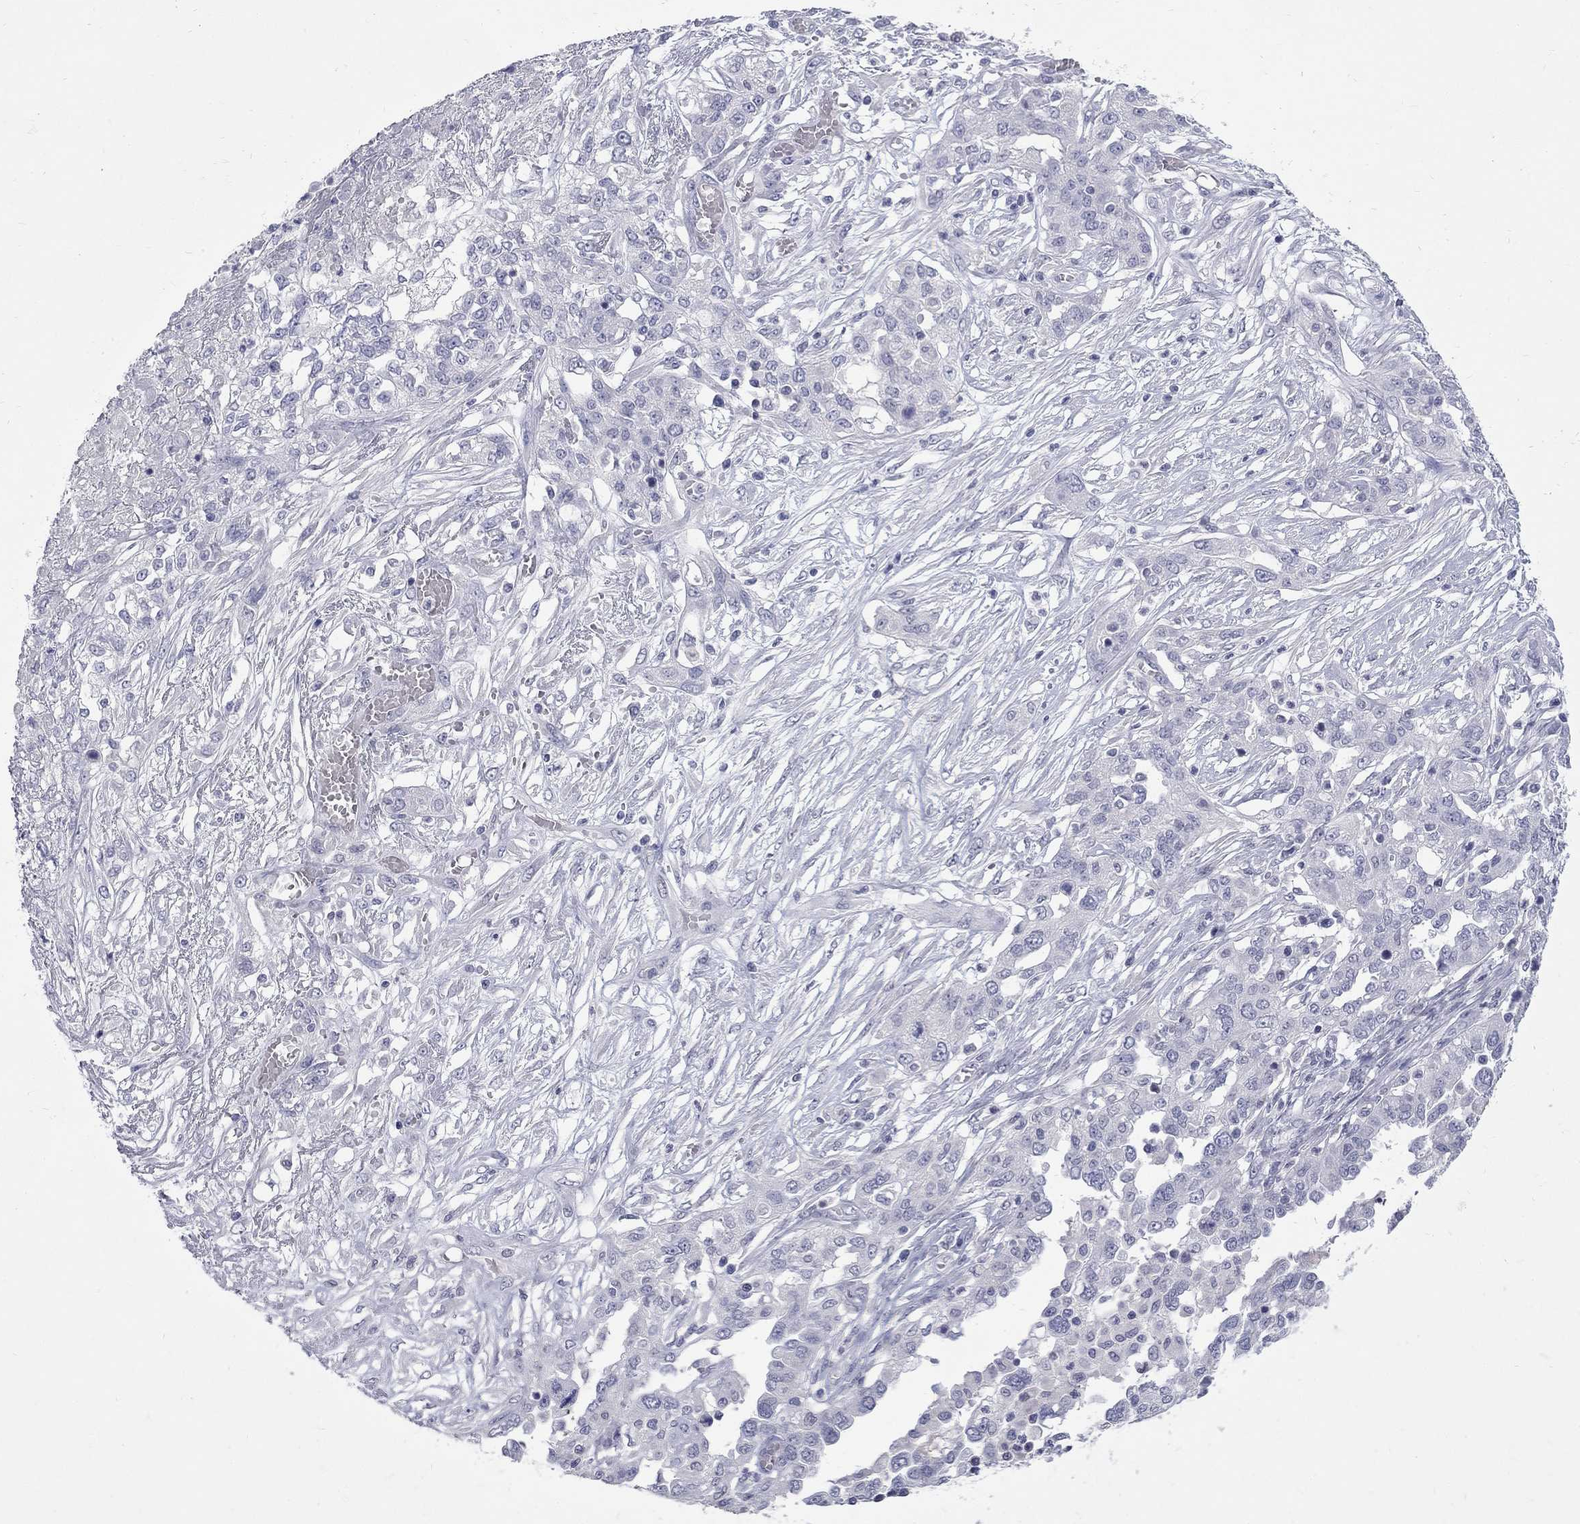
{"staining": {"intensity": "negative", "quantity": "none", "location": "none"}, "tissue": "ovarian cancer", "cell_type": "Tumor cells", "image_type": "cancer", "snomed": [{"axis": "morphology", "description": "Cystadenocarcinoma, serous, NOS"}, {"axis": "topography", "description": "Ovary"}], "caption": "IHC of human ovarian serous cystadenocarcinoma demonstrates no staining in tumor cells.", "gene": "CTNND2", "patient": {"sex": "female", "age": 67}}